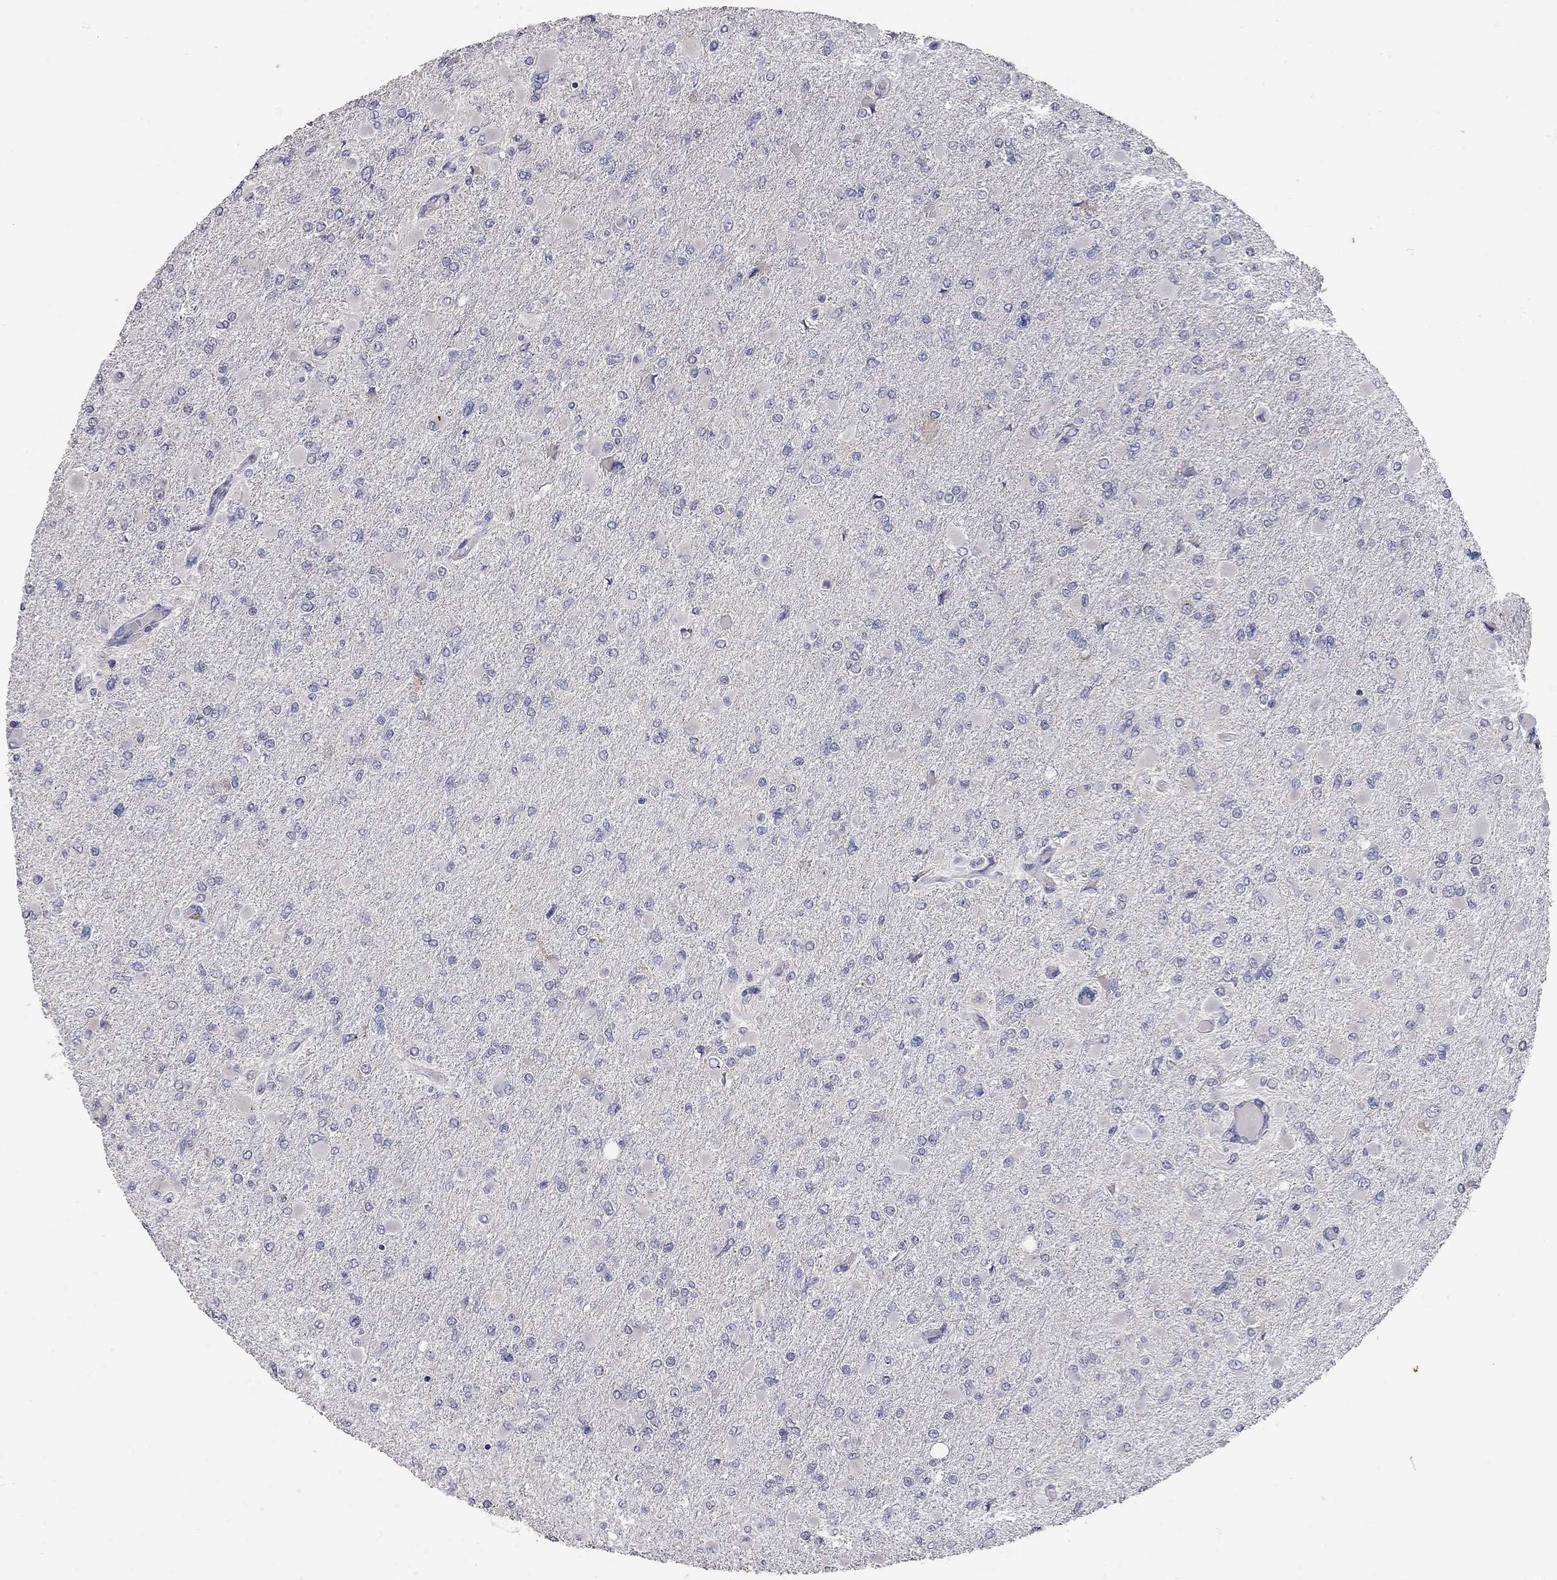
{"staining": {"intensity": "negative", "quantity": "none", "location": "none"}, "tissue": "glioma", "cell_type": "Tumor cells", "image_type": "cancer", "snomed": [{"axis": "morphology", "description": "Glioma, malignant, High grade"}, {"axis": "topography", "description": "Cerebral cortex"}], "caption": "Tumor cells are negative for brown protein staining in malignant glioma (high-grade). Nuclei are stained in blue.", "gene": "XAGE2", "patient": {"sex": "female", "age": 36}}